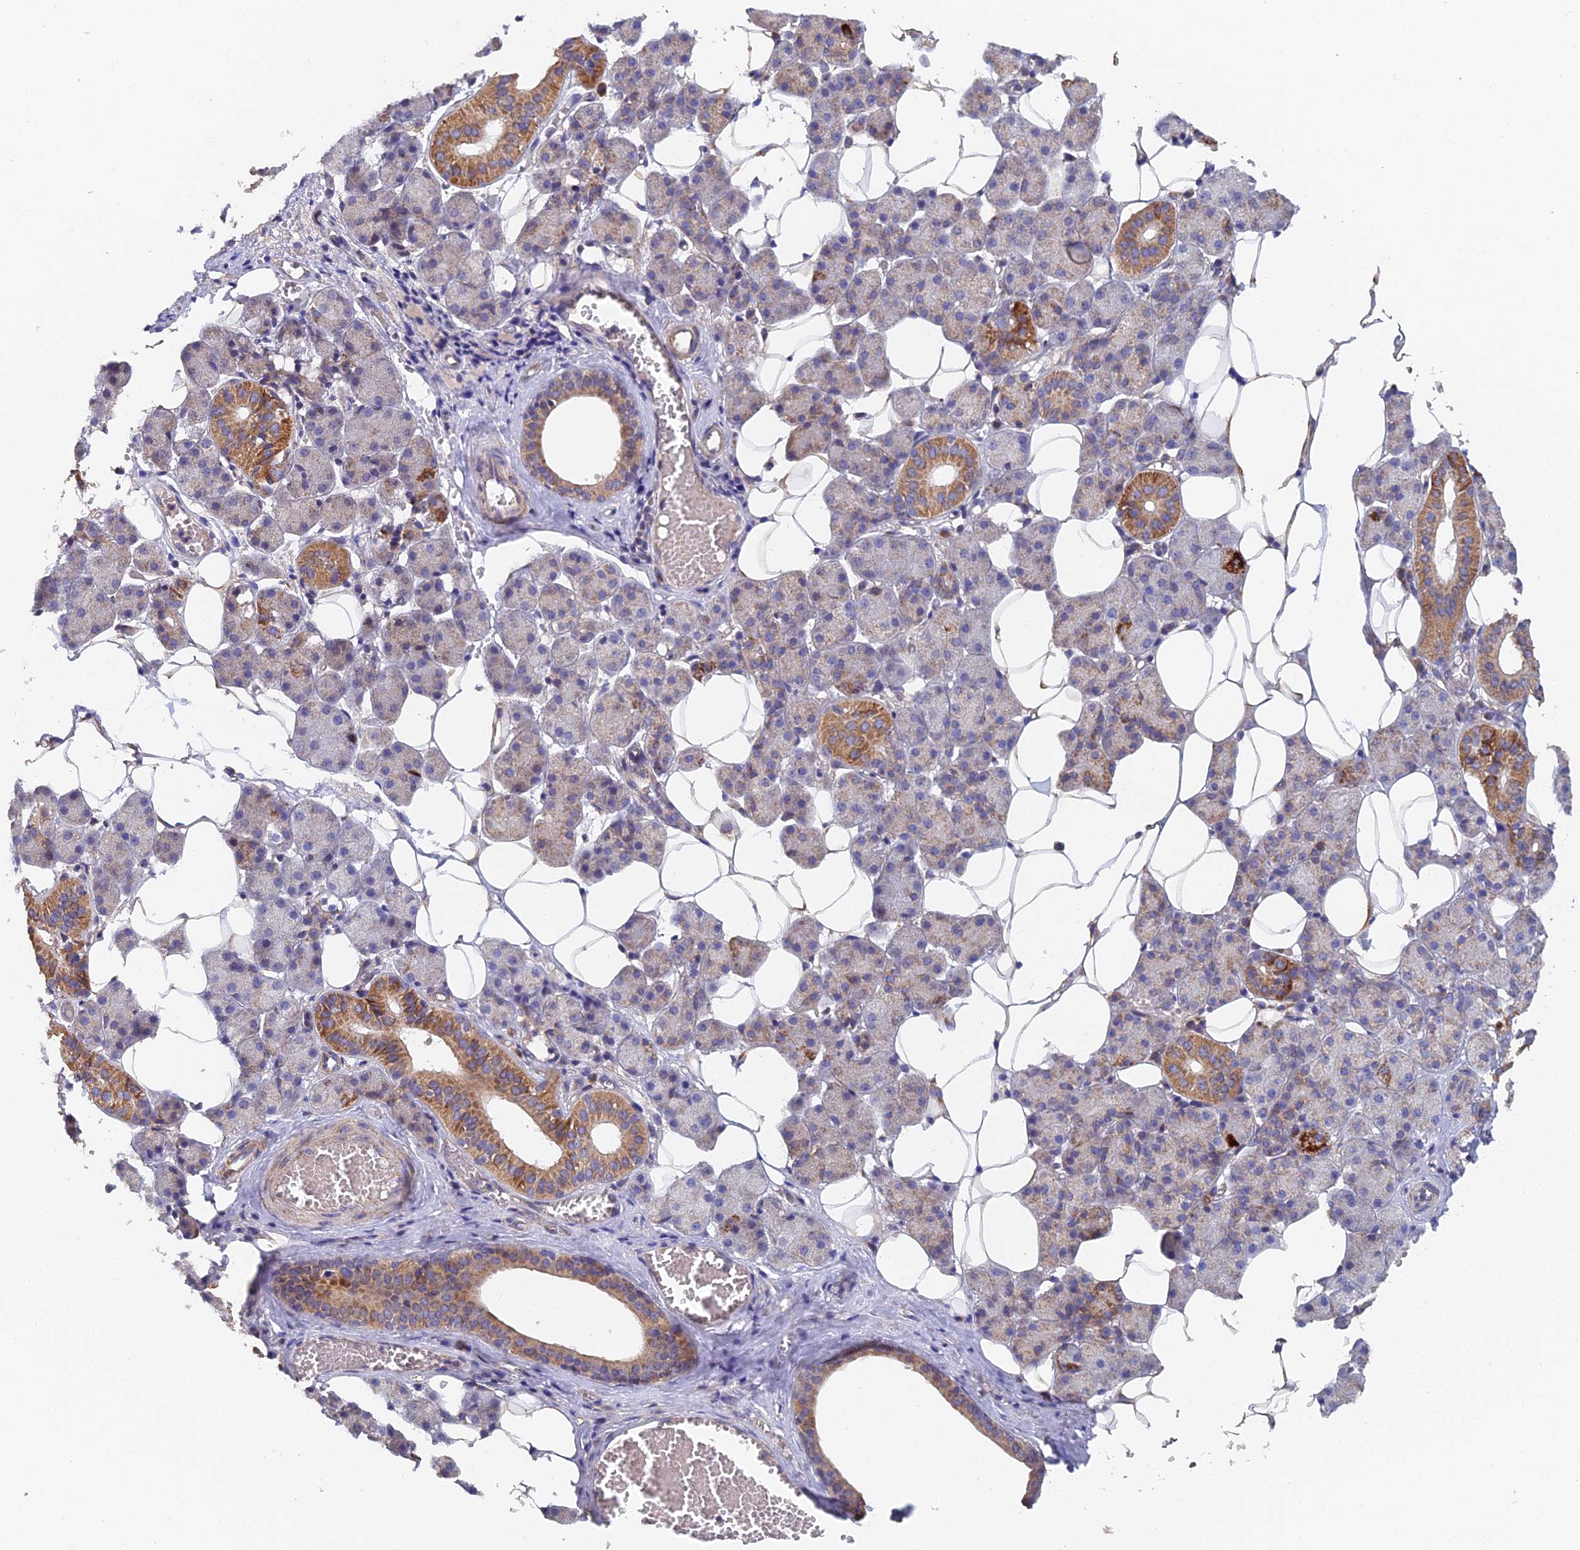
{"staining": {"intensity": "strong", "quantity": "<25%", "location": "cytoplasmic/membranous"}, "tissue": "salivary gland", "cell_type": "Glandular cells", "image_type": "normal", "snomed": [{"axis": "morphology", "description": "Normal tissue, NOS"}, {"axis": "topography", "description": "Salivary gland"}], "caption": "High-magnification brightfield microscopy of normal salivary gland stained with DAB (brown) and counterstained with hematoxylin (blue). glandular cells exhibit strong cytoplasmic/membranous staining is appreciated in approximately<25% of cells. (Stains: DAB (3,3'-diaminobenzidine) in brown, nuclei in blue, Microscopy: brightfield microscopy at high magnification).", "gene": "ECSIT", "patient": {"sex": "female", "age": 33}}